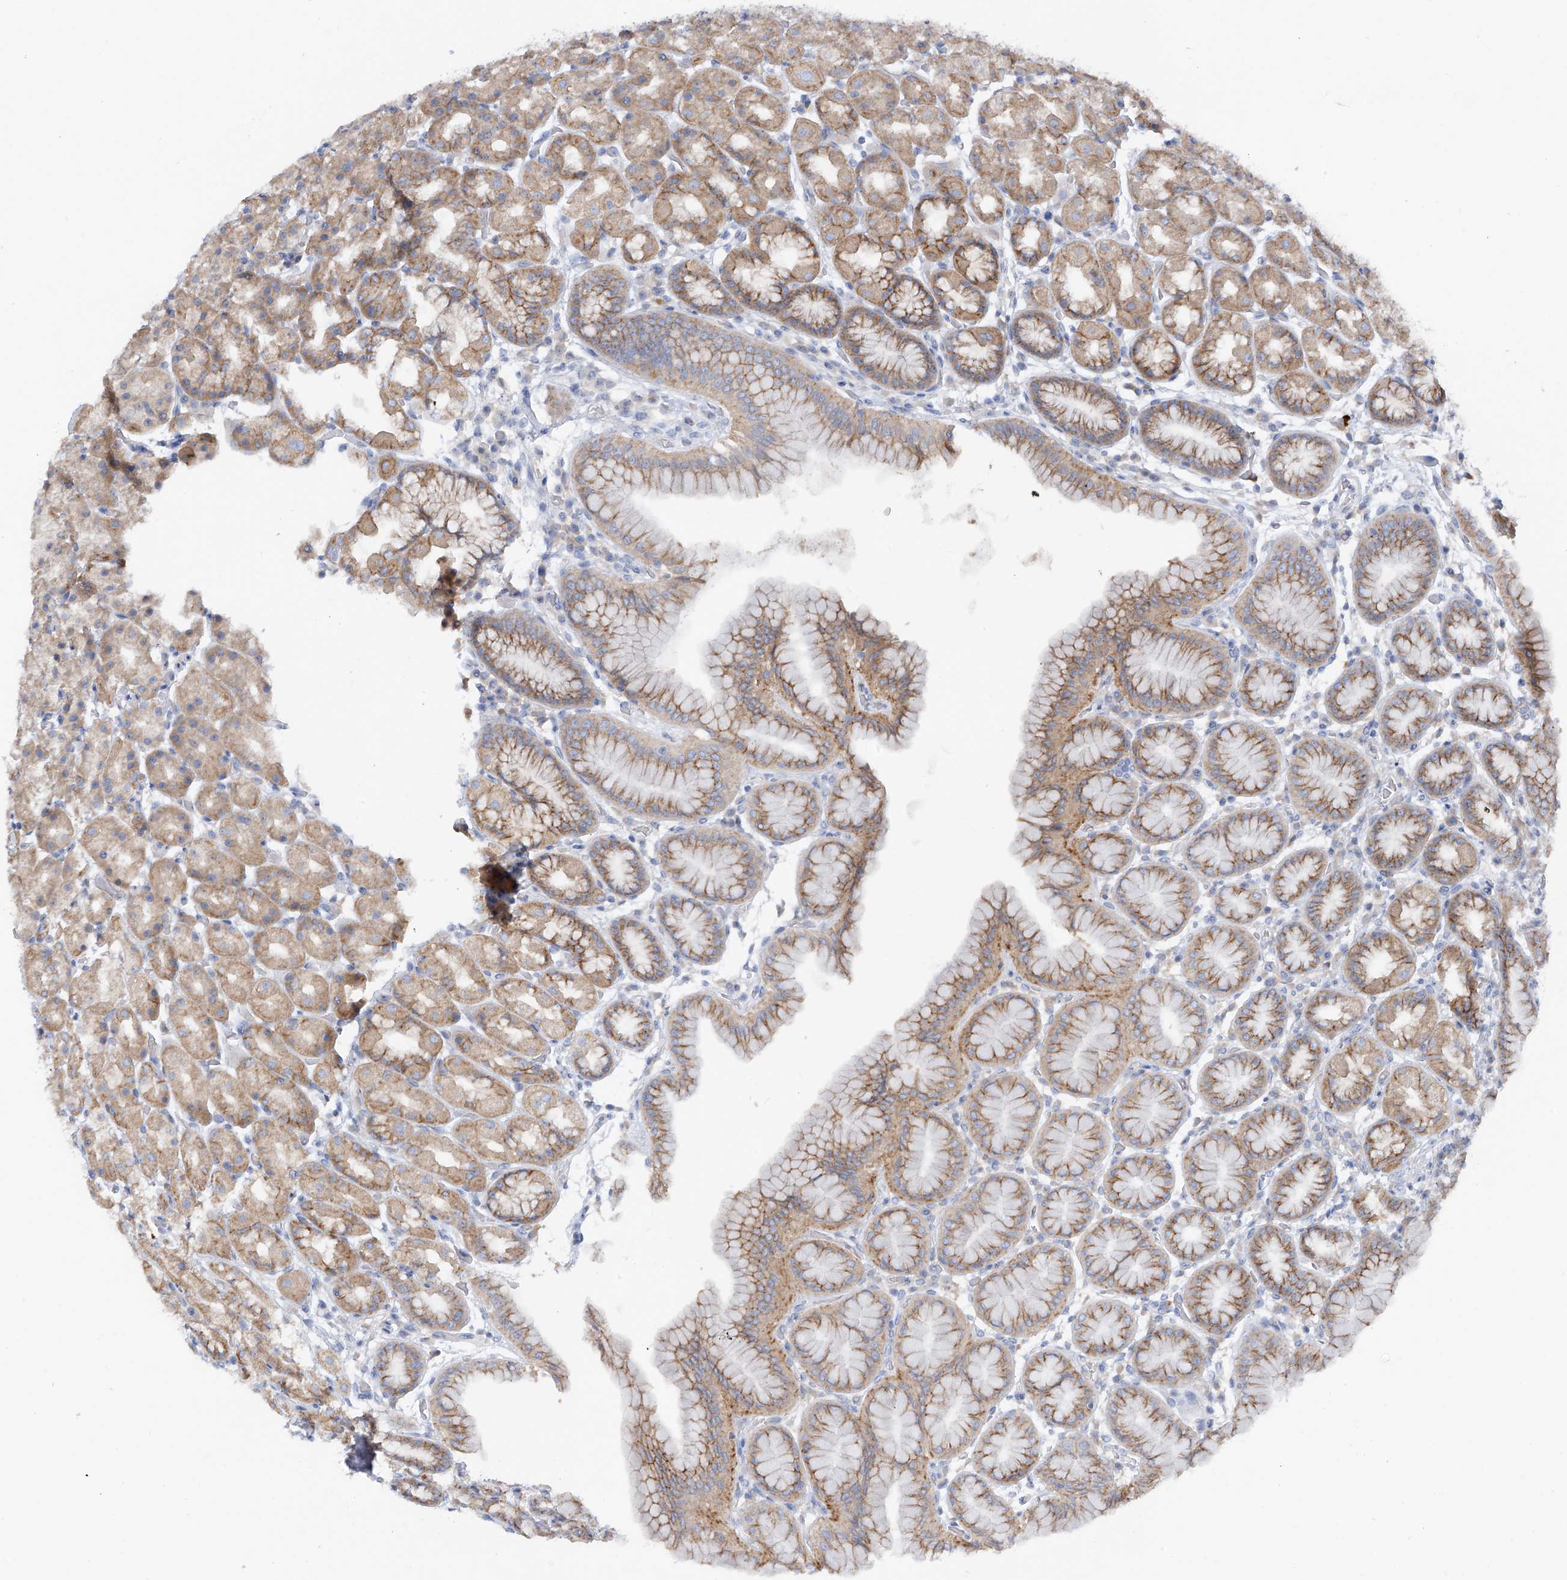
{"staining": {"intensity": "moderate", "quantity": "25%-75%", "location": "cytoplasmic/membranous"}, "tissue": "stomach", "cell_type": "Glandular cells", "image_type": "normal", "snomed": [{"axis": "morphology", "description": "Normal tissue, NOS"}, {"axis": "topography", "description": "Stomach, upper"}], "caption": "Brown immunohistochemical staining in normal stomach exhibits moderate cytoplasmic/membranous positivity in approximately 25%-75% of glandular cells. (DAB (3,3'-diaminobenzidine) IHC with brightfield microscopy, high magnification).", "gene": "POMGNT2", "patient": {"sex": "male", "age": 68}}